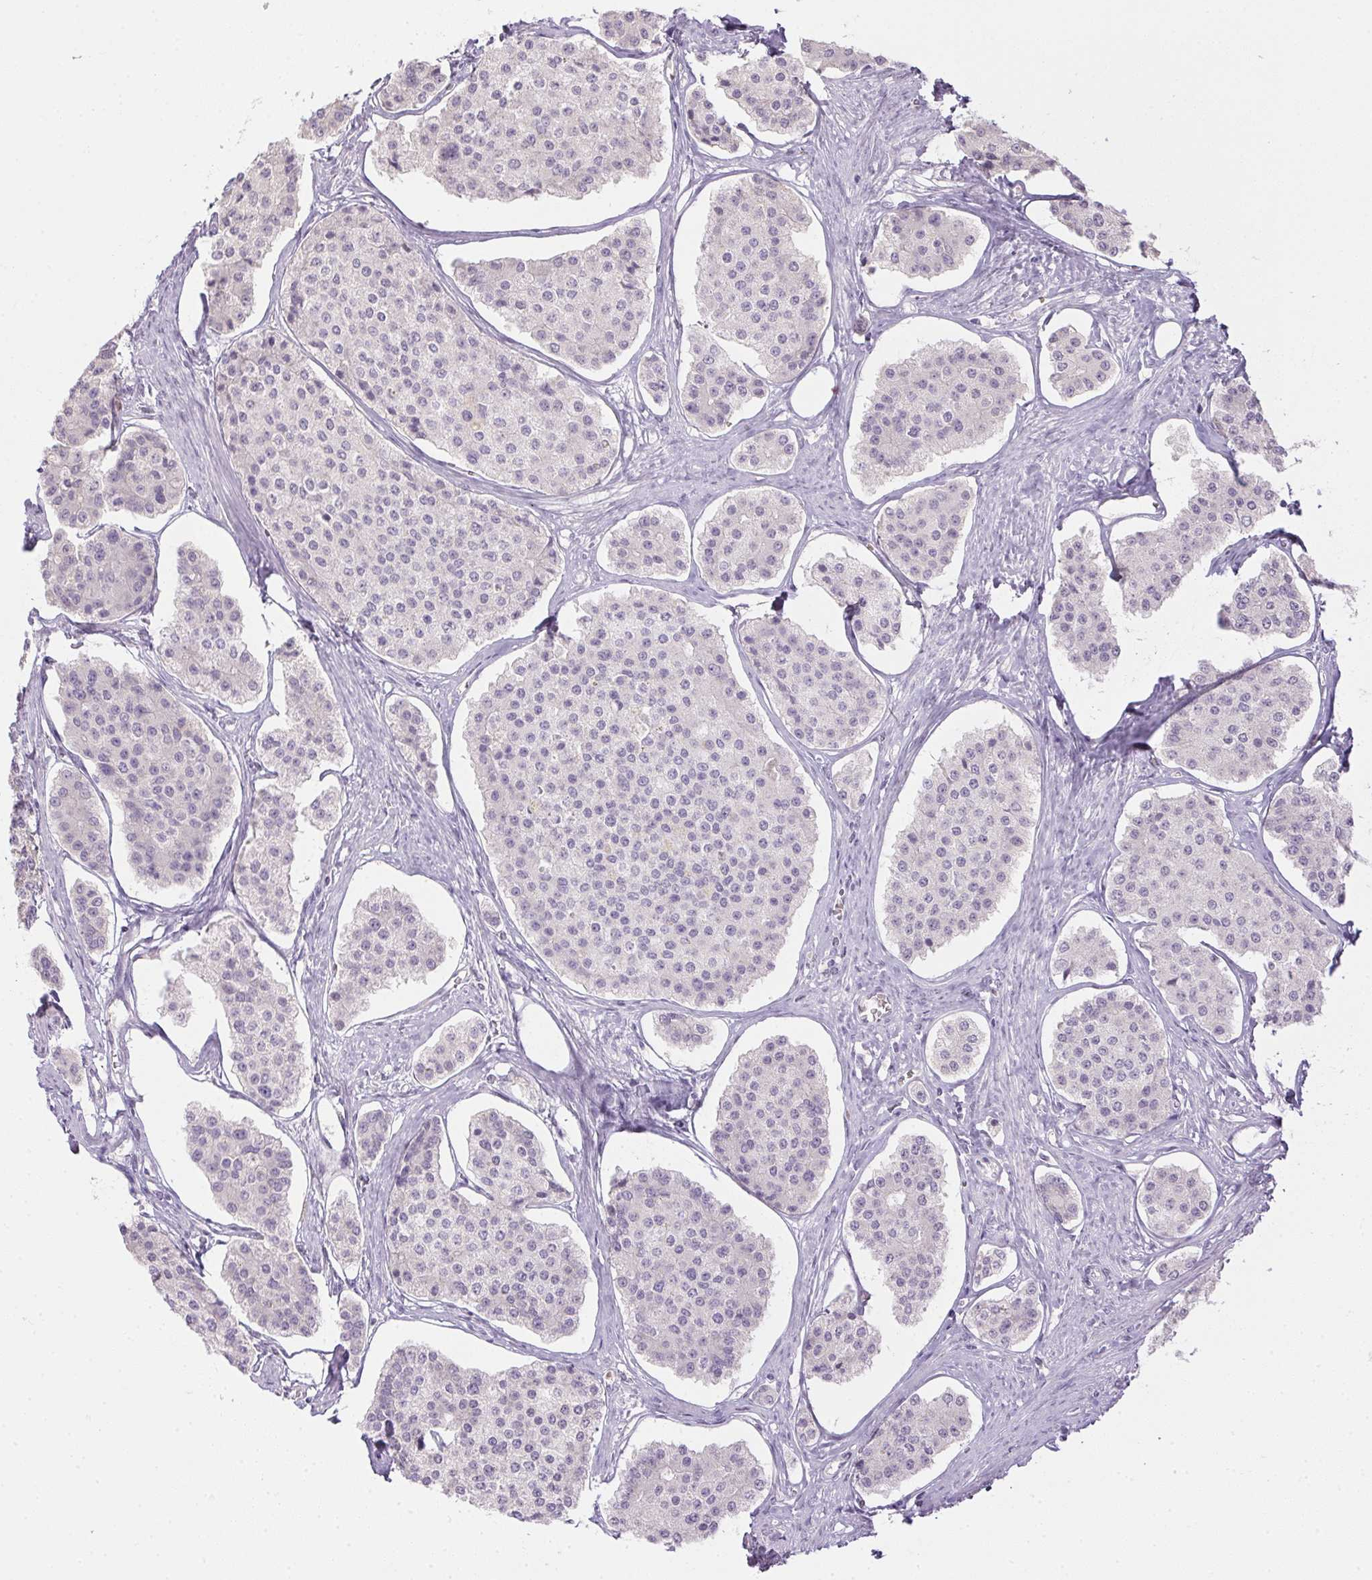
{"staining": {"intensity": "negative", "quantity": "none", "location": "none"}, "tissue": "carcinoid", "cell_type": "Tumor cells", "image_type": "cancer", "snomed": [{"axis": "morphology", "description": "Carcinoid, malignant, NOS"}, {"axis": "topography", "description": "Small intestine"}], "caption": "High power microscopy micrograph of an IHC histopathology image of carcinoid (malignant), revealing no significant positivity in tumor cells.", "gene": "CTCFL", "patient": {"sex": "female", "age": 65}}